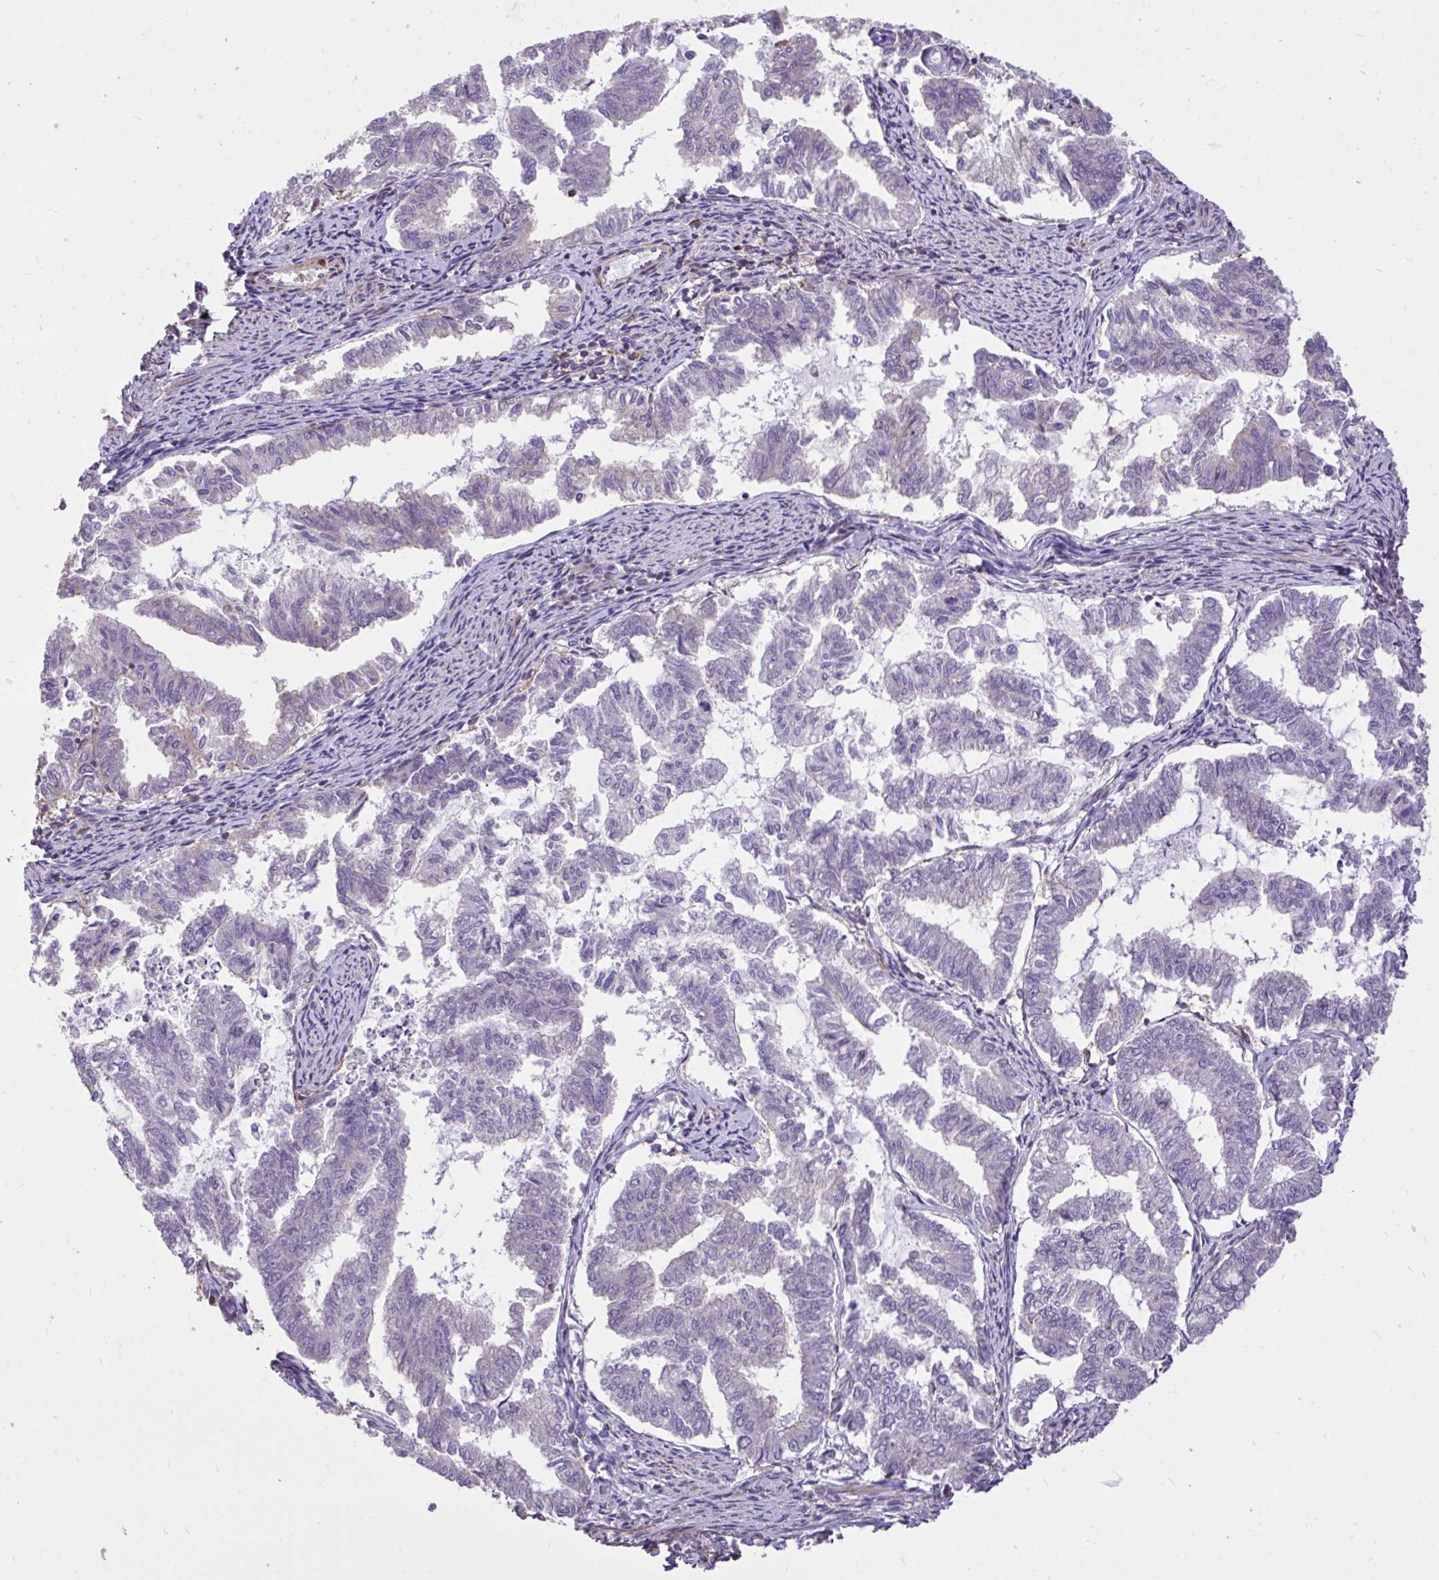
{"staining": {"intensity": "negative", "quantity": "none", "location": "none"}, "tissue": "endometrial cancer", "cell_type": "Tumor cells", "image_type": "cancer", "snomed": [{"axis": "morphology", "description": "Adenocarcinoma, NOS"}, {"axis": "topography", "description": "Endometrium"}], "caption": "Immunohistochemical staining of endometrial cancer demonstrates no significant expression in tumor cells.", "gene": "IGFL2", "patient": {"sex": "female", "age": 79}}